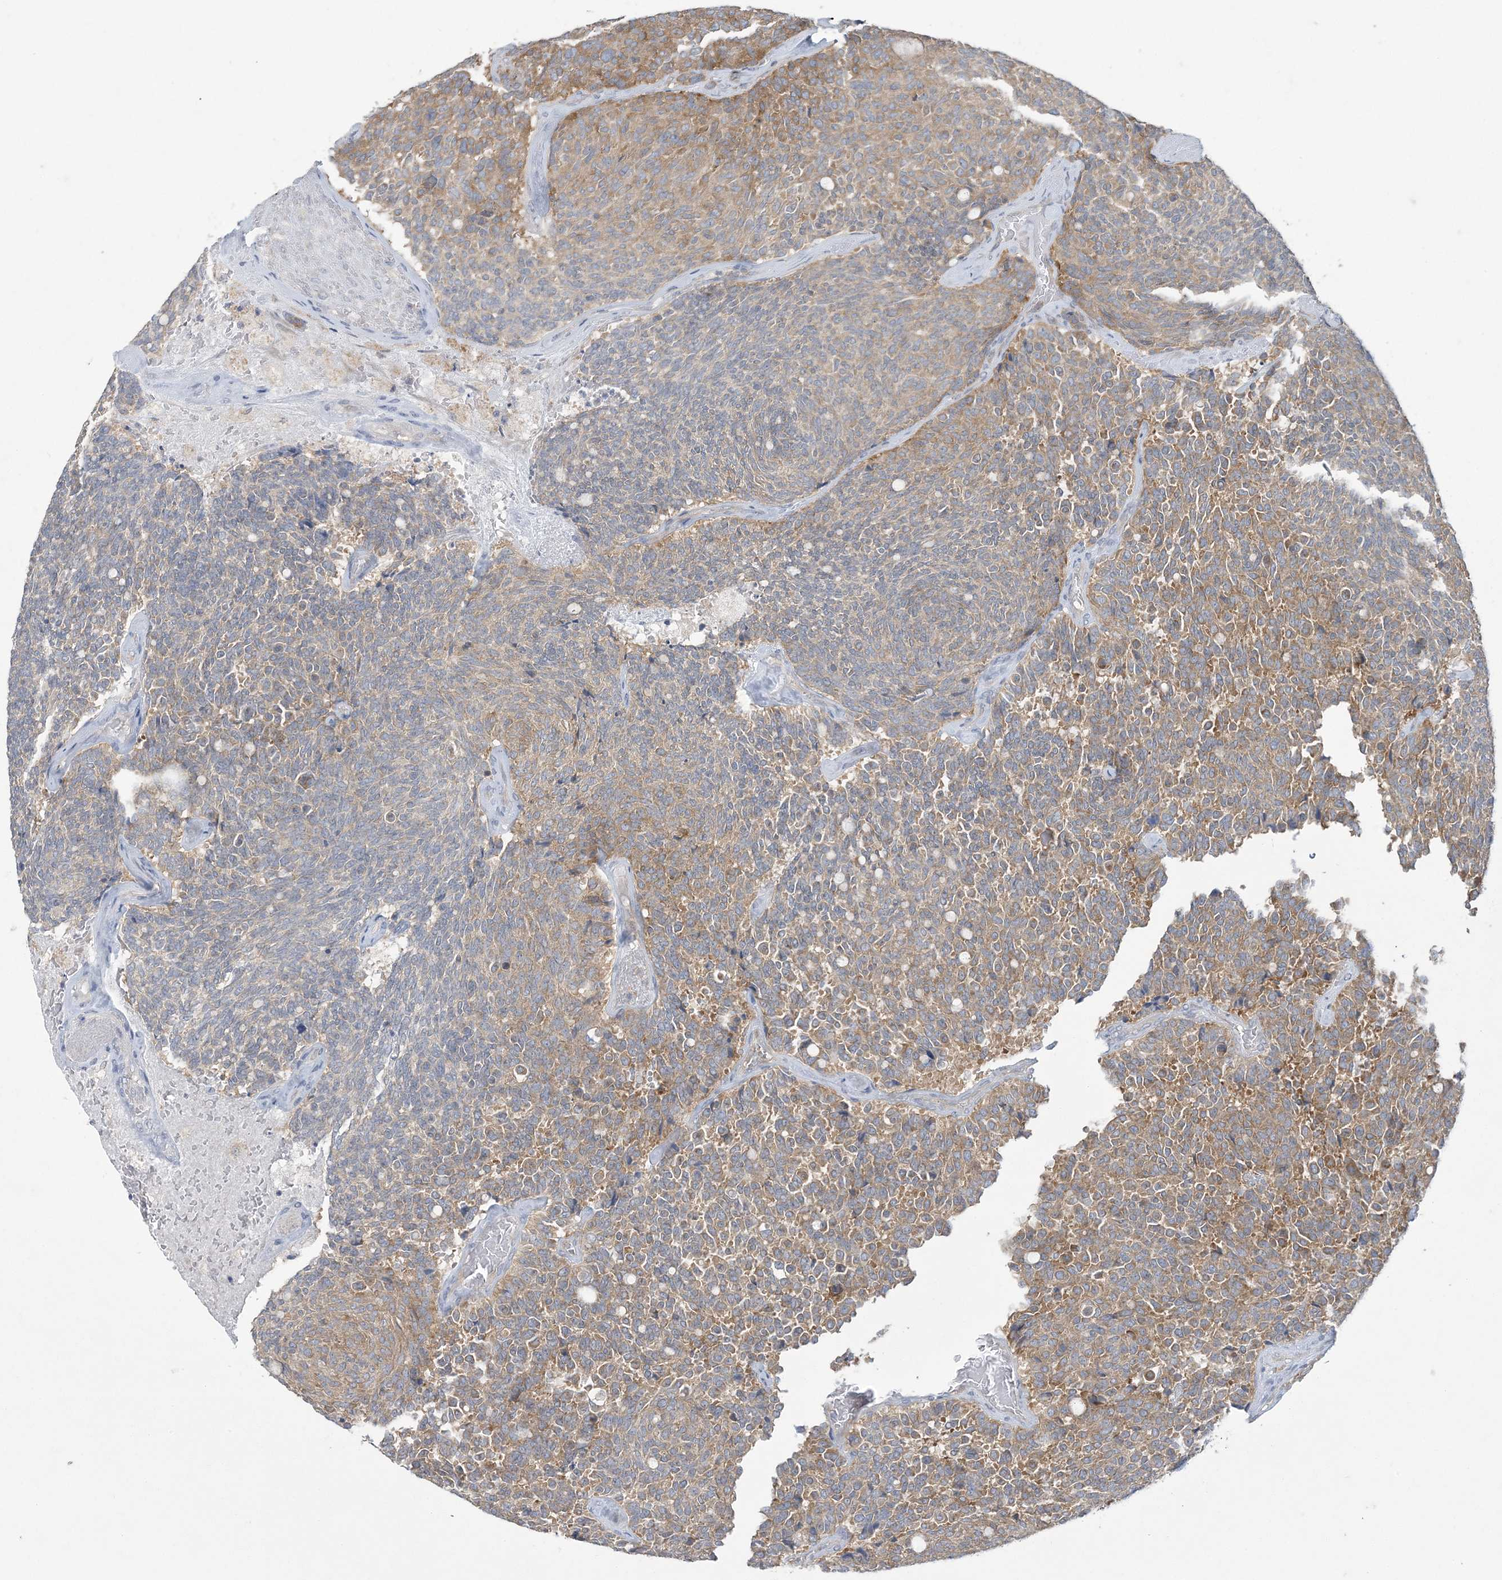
{"staining": {"intensity": "weak", "quantity": "25%-75%", "location": "cytoplasmic/membranous"}, "tissue": "carcinoid", "cell_type": "Tumor cells", "image_type": "cancer", "snomed": [{"axis": "morphology", "description": "Carcinoid, malignant, NOS"}, {"axis": "topography", "description": "Pancreas"}], "caption": "Immunohistochemistry (IHC) (DAB (3,3'-diaminobenzidine)) staining of carcinoid shows weak cytoplasmic/membranous protein staining in approximately 25%-75% of tumor cells. The staining was performed using DAB (3,3'-diaminobenzidine) to visualize the protein expression in brown, while the nuclei were stained in blue with hematoxylin (Magnification: 20x).", "gene": "KIF3A", "patient": {"sex": "female", "age": 54}}